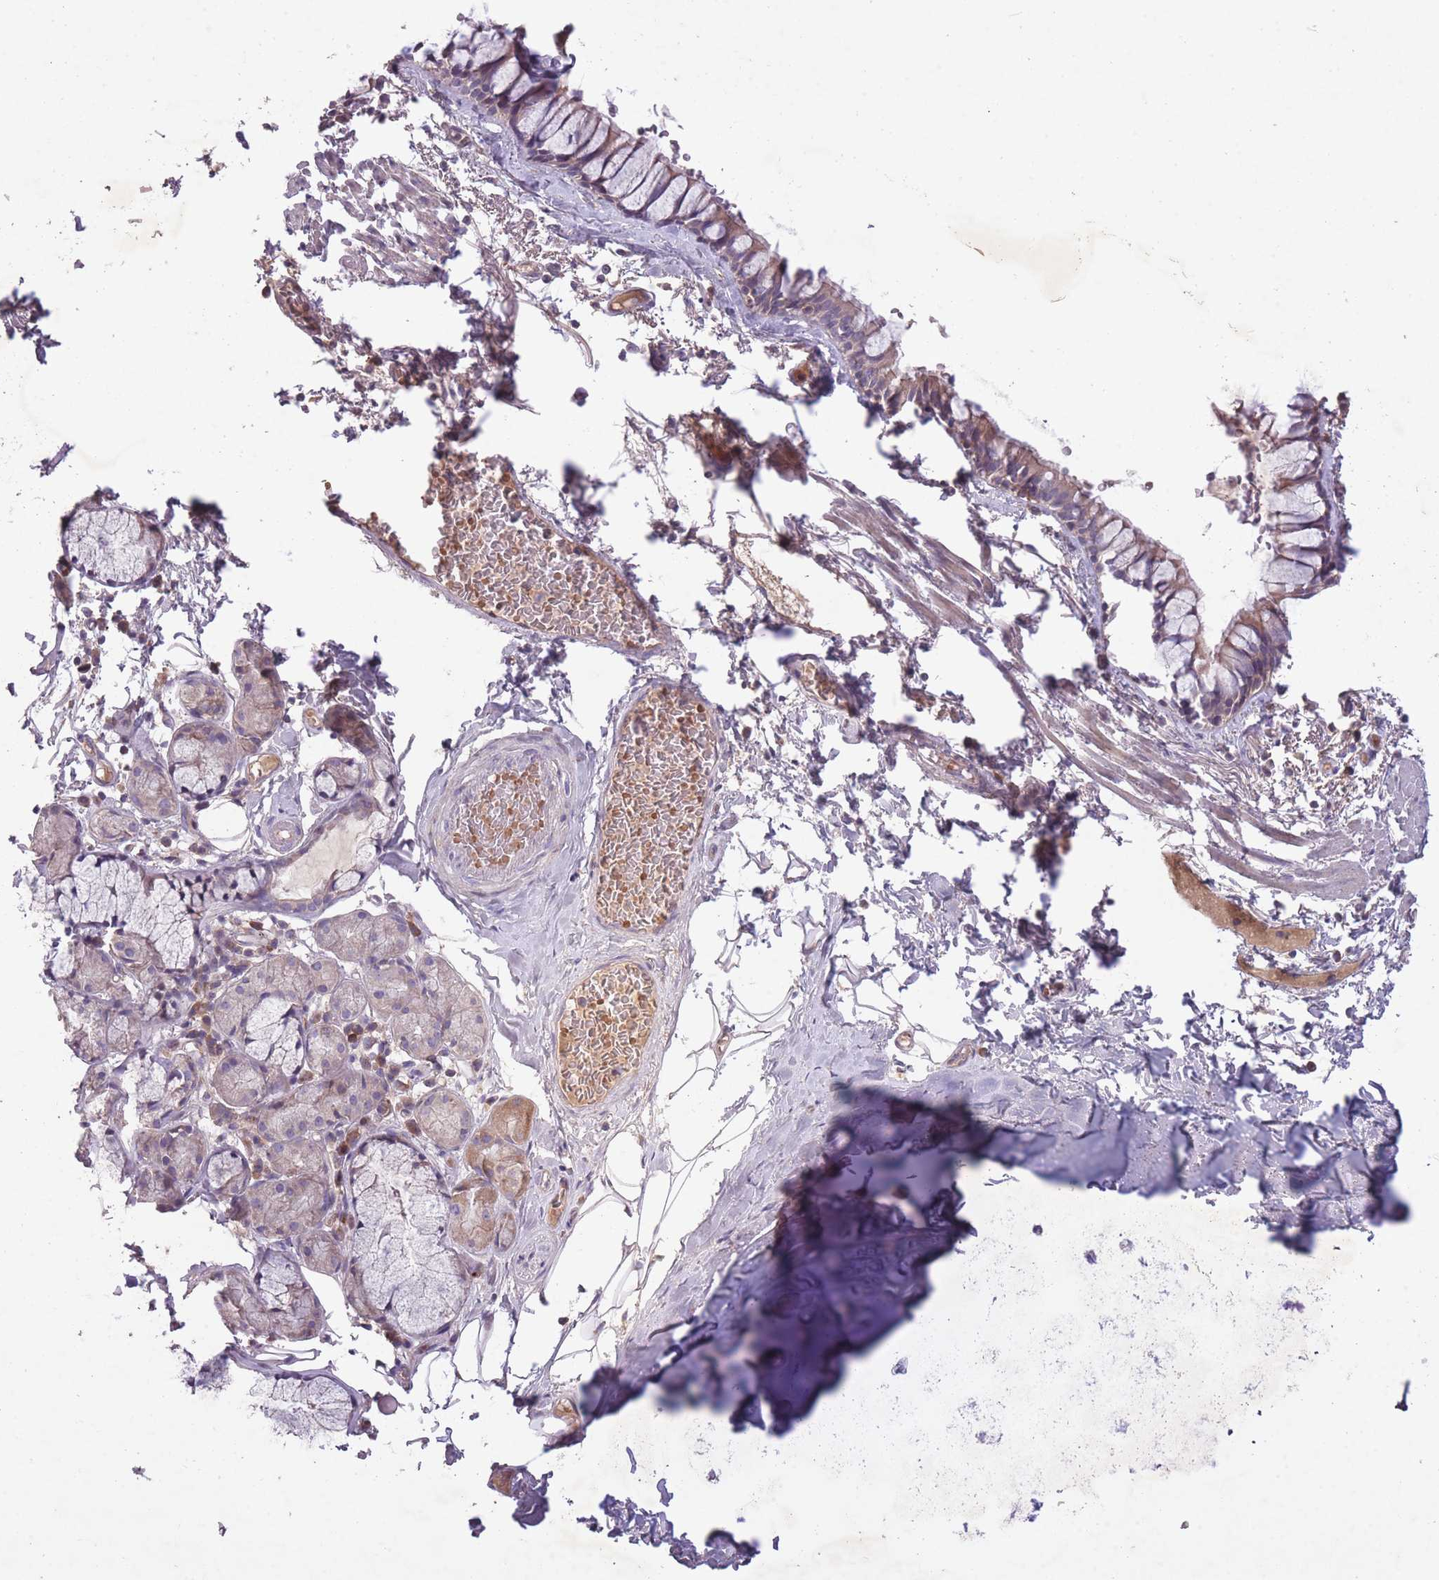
{"staining": {"intensity": "weak", "quantity": ">75%", "location": "cytoplasmic/membranous"}, "tissue": "bronchus", "cell_type": "Respiratory epithelial cells", "image_type": "normal", "snomed": [{"axis": "morphology", "description": "Normal tissue, NOS"}, {"axis": "topography", "description": "Cartilage tissue"}], "caption": "The histopathology image demonstrates staining of unremarkable bronchus, revealing weak cytoplasmic/membranous protein staining (brown color) within respiratory epithelial cells.", "gene": "OR2V1", "patient": {"sex": "male", "age": 63}}